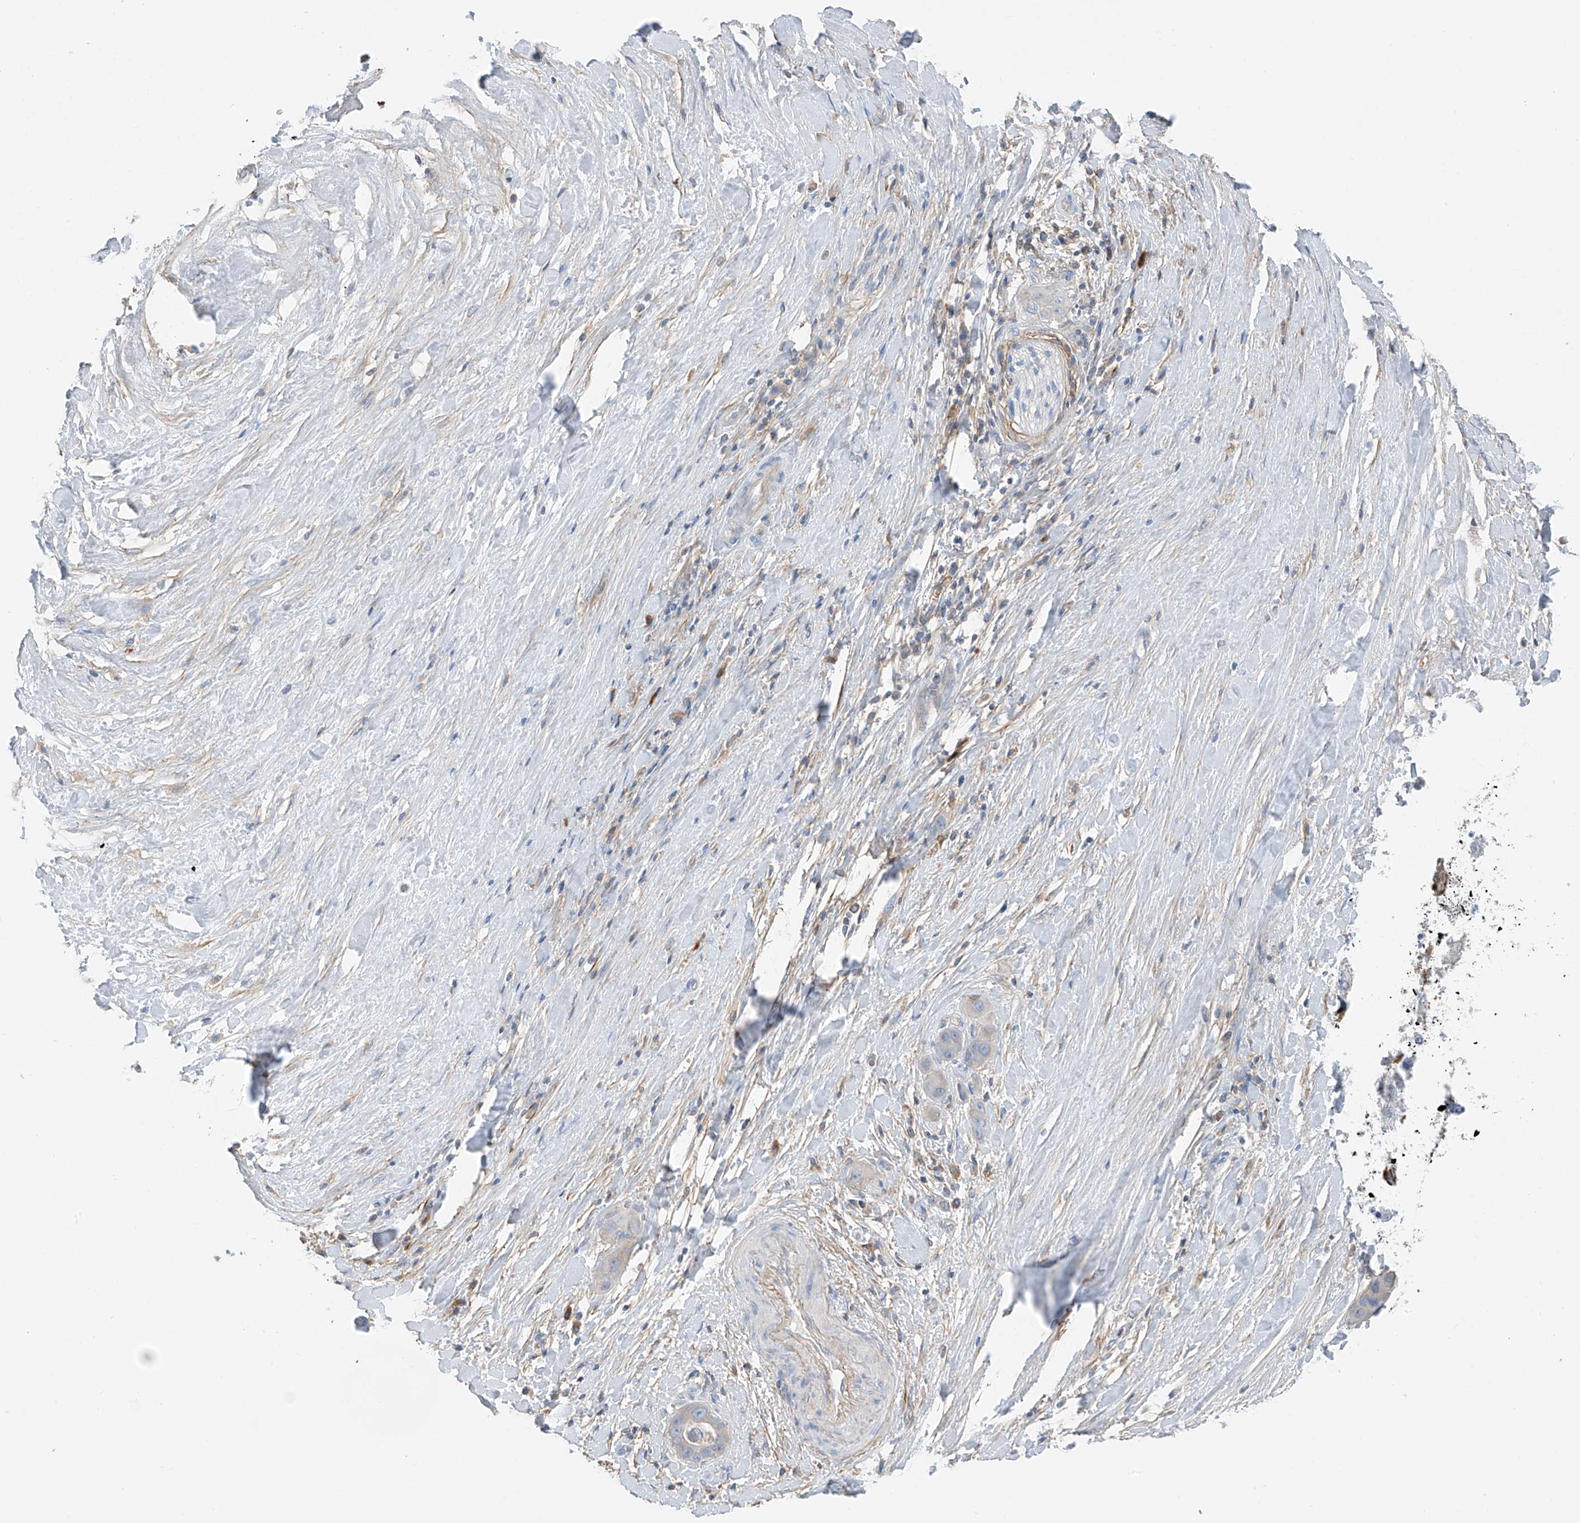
{"staining": {"intensity": "negative", "quantity": "none", "location": "none"}, "tissue": "liver cancer", "cell_type": "Tumor cells", "image_type": "cancer", "snomed": [{"axis": "morphology", "description": "Cholangiocarcinoma"}, {"axis": "topography", "description": "Liver"}], "caption": "Immunohistochemical staining of human liver cholangiocarcinoma exhibits no significant expression in tumor cells.", "gene": "NALCN", "patient": {"sex": "female", "age": 52}}